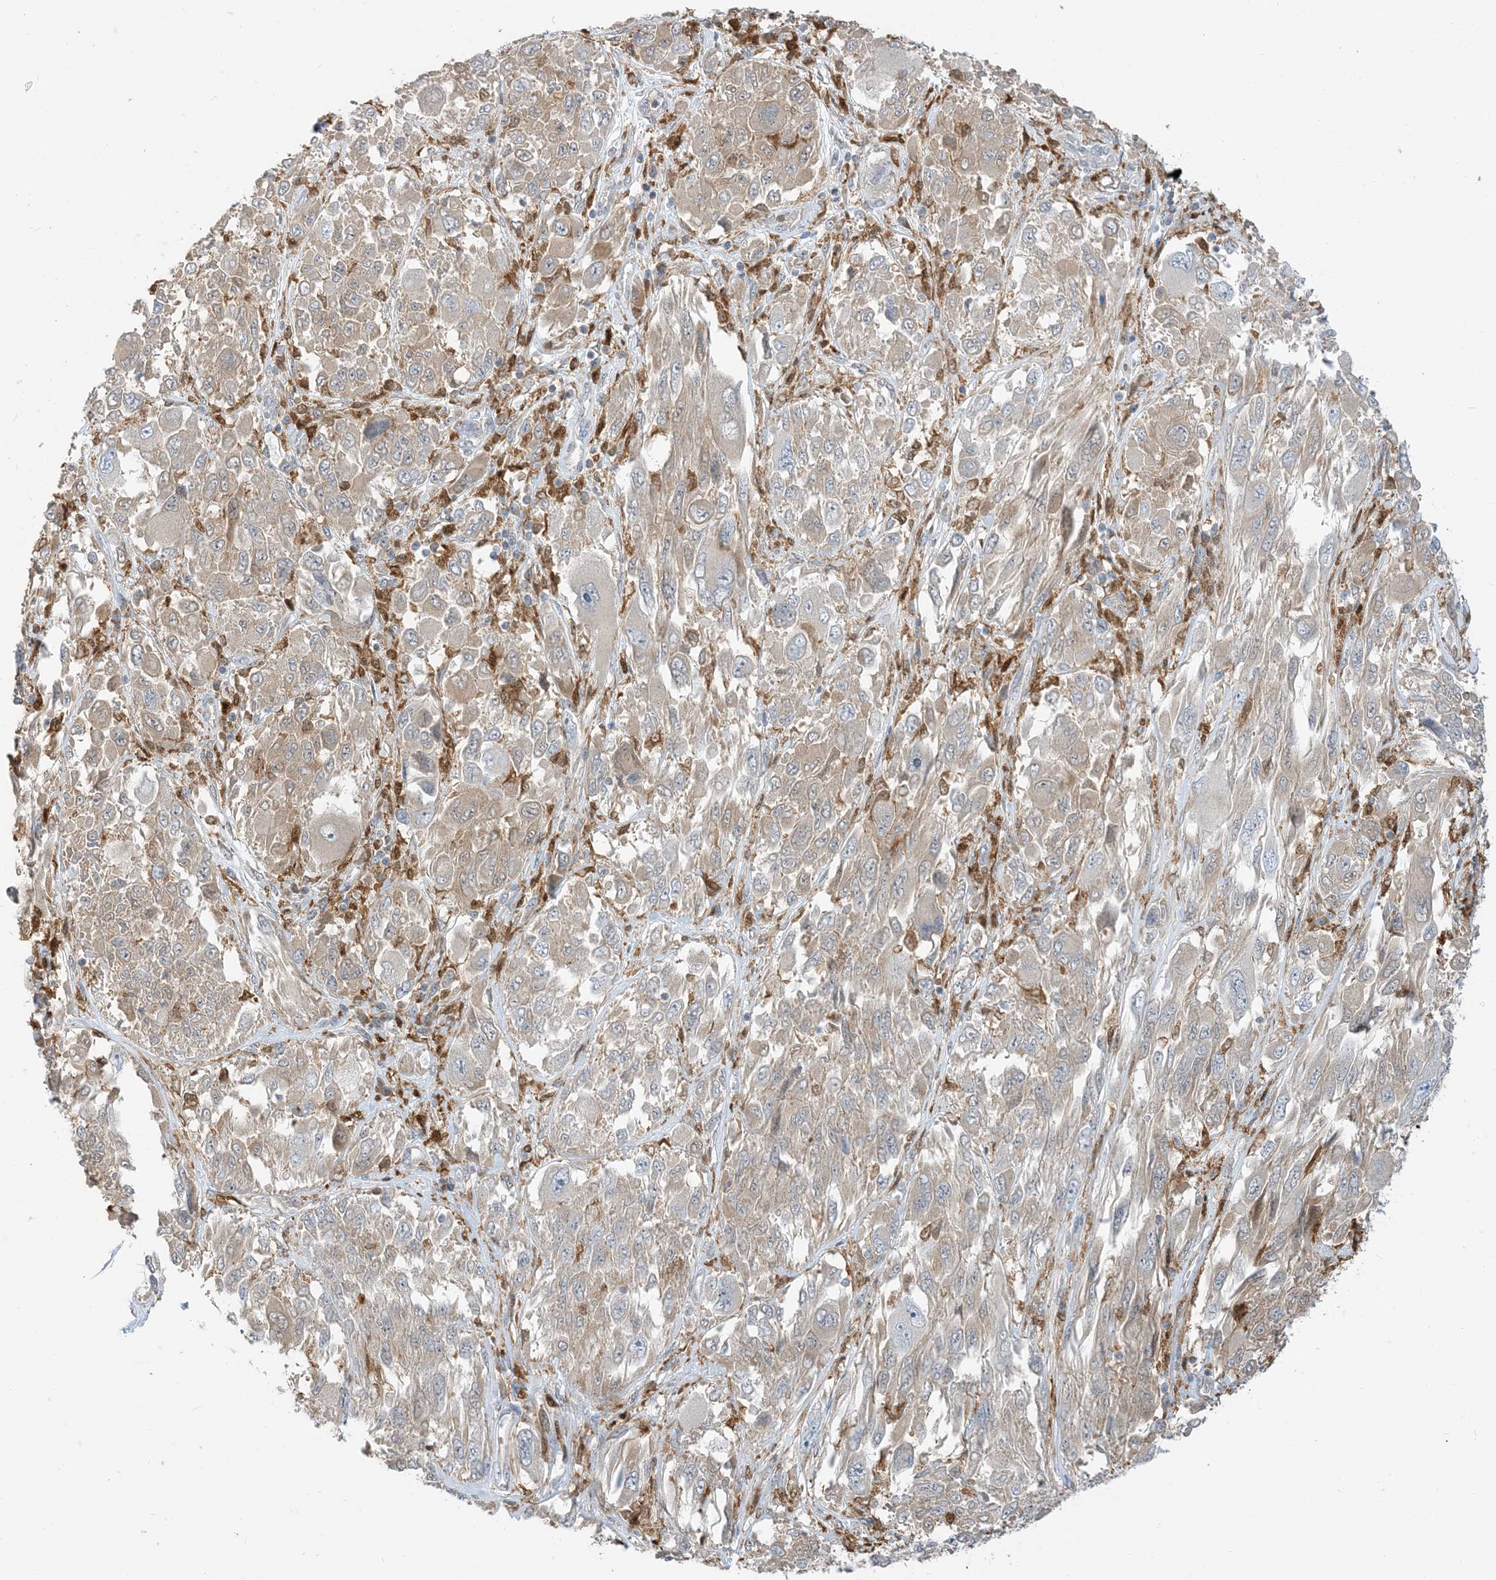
{"staining": {"intensity": "weak", "quantity": "25%-75%", "location": "cytoplasmic/membranous"}, "tissue": "melanoma", "cell_type": "Tumor cells", "image_type": "cancer", "snomed": [{"axis": "morphology", "description": "Malignant melanoma, NOS"}, {"axis": "topography", "description": "Skin"}], "caption": "Protein staining displays weak cytoplasmic/membranous positivity in approximately 25%-75% of tumor cells in malignant melanoma.", "gene": "NAGK", "patient": {"sex": "female", "age": 91}}